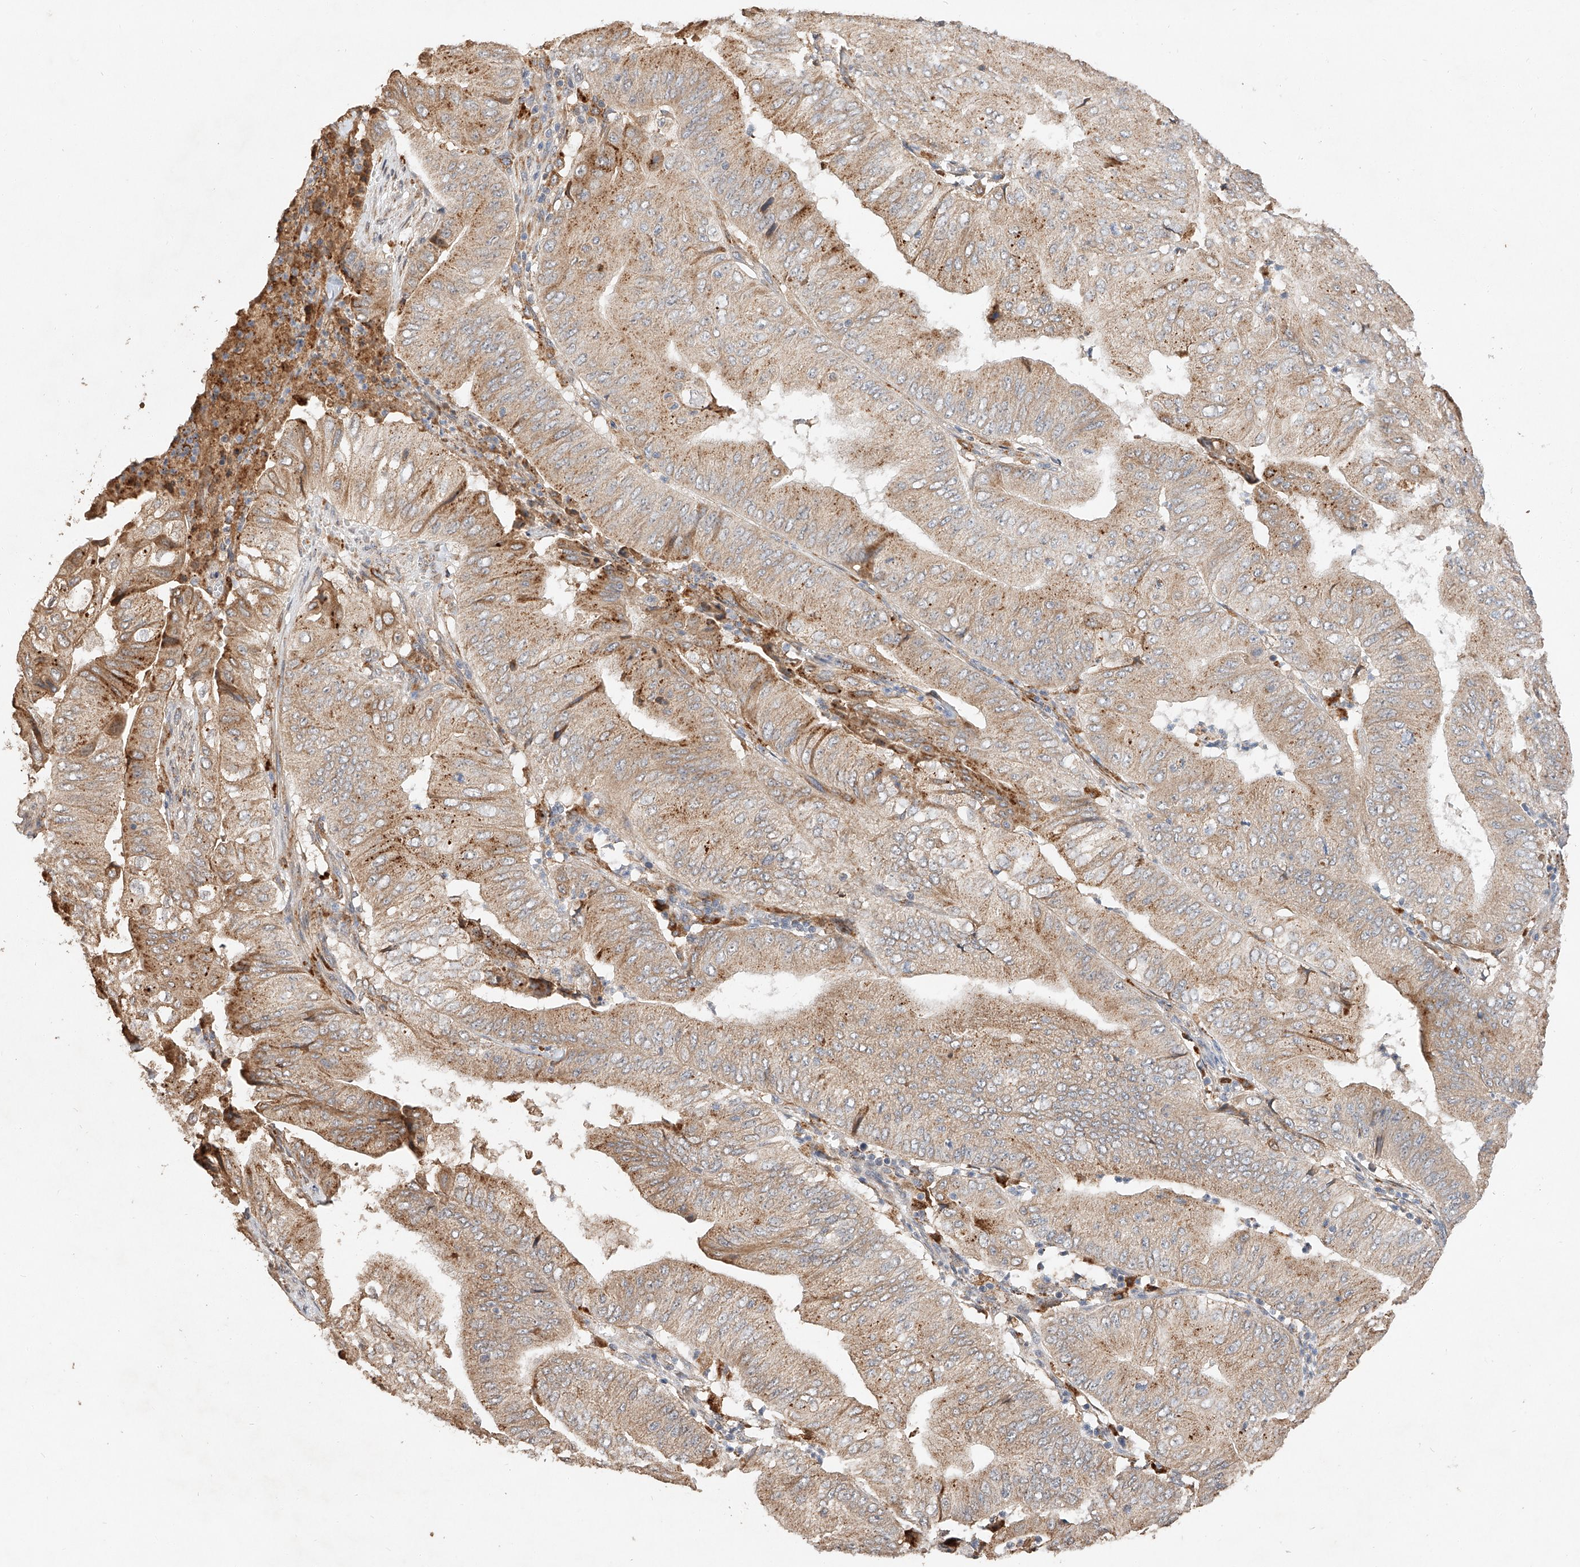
{"staining": {"intensity": "weak", "quantity": ">75%", "location": "cytoplasmic/membranous"}, "tissue": "pancreatic cancer", "cell_type": "Tumor cells", "image_type": "cancer", "snomed": [{"axis": "morphology", "description": "Adenocarcinoma, NOS"}, {"axis": "topography", "description": "Pancreas"}], "caption": "The histopathology image demonstrates a brown stain indicating the presence of a protein in the cytoplasmic/membranous of tumor cells in pancreatic cancer.", "gene": "SUSD6", "patient": {"sex": "female", "age": 77}}